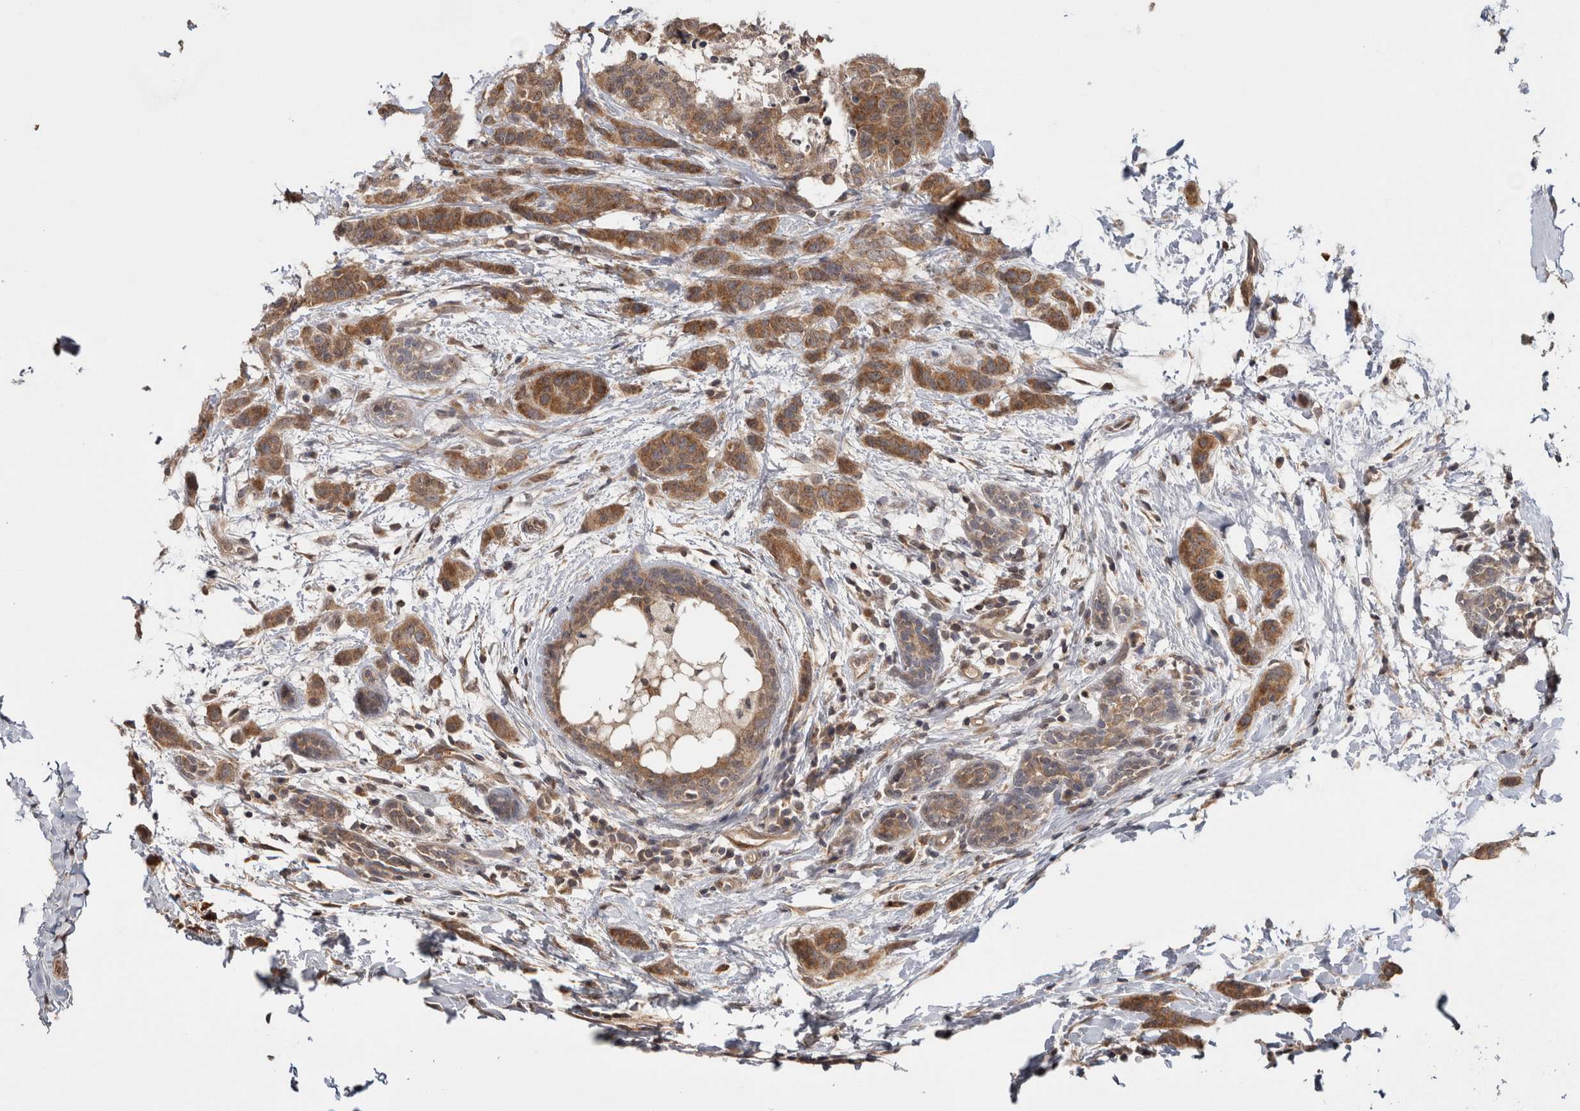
{"staining": {"intensity": "moderate", "quantity": ">75%", "location": "cytoplasmic/membranous"}, "tissue": "breast cancer", "cell_type": "Tumor cells", "image_type": "cancer", "snomed": [{"axis": "morphology", "description": "Normal tissue, NOS"}, {"axis": "morphology", "description": "Duct carcinoma"}, {"axis": "topography", "description": "Breast"}], "caption": "This is an image of immunohistochemistry (IHC) staining of infiltrating ductal carcinoma (breast), which shows moderate expression in the cytoplasmic/membranous of tumor cells.", "gene": "HMOX2", "patient": {"sex": "female", "age": 40}}